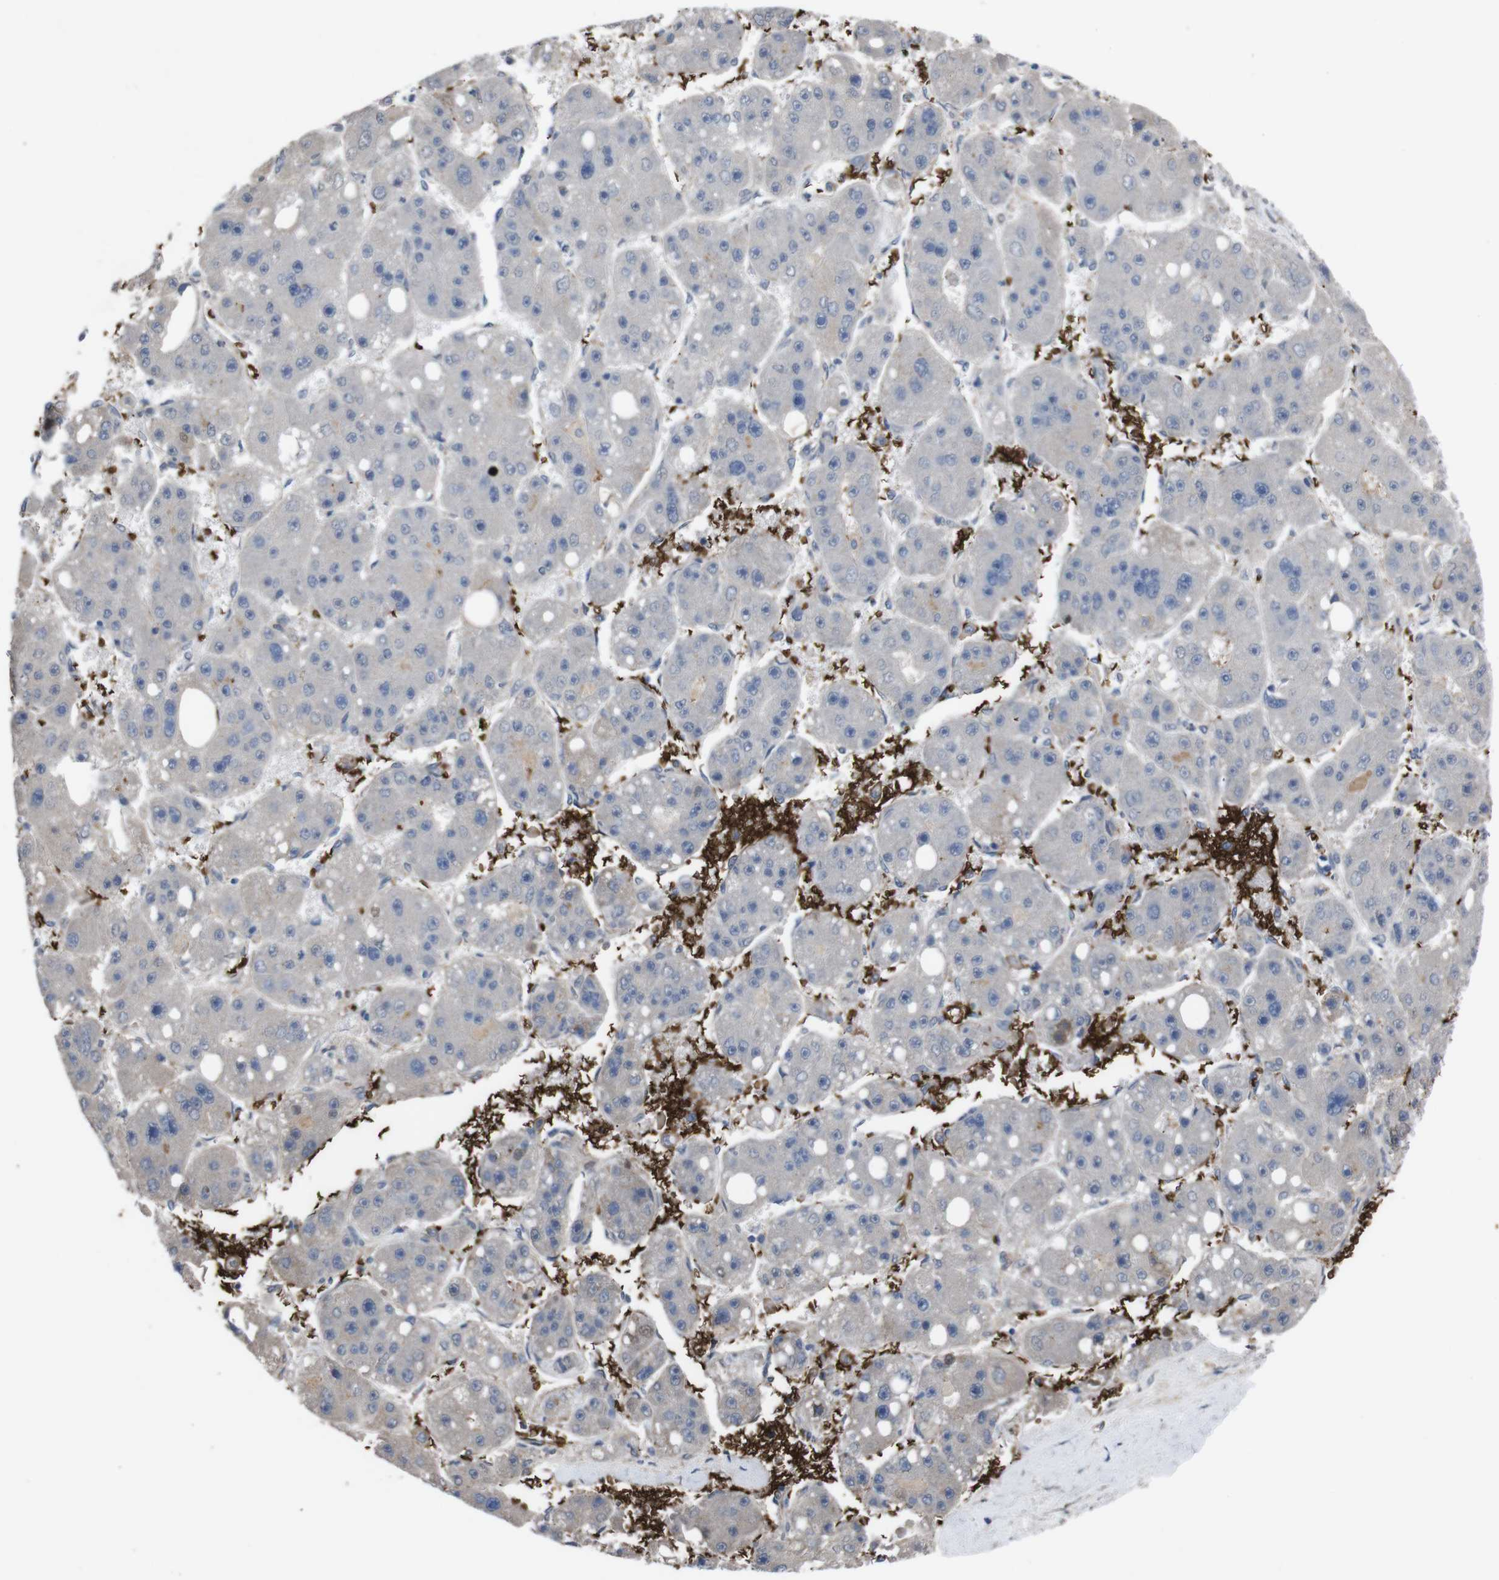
{"staining": {"intensity": "weak", "quantity": "<25%", "location": "cytoplasmic/membranous,nuclear"}, "tissue": "liver cancer", "cell_type": "Tumor cells", "image_type": "cancer", "snomed": [{"axis": "morphology", "description": "Carcinoma, Hepatocellular, NOS"}, {"axis": "topography", "description": "Liver"}], "caption": "Liver cancer was stained to show a protein in brown. There is no significant staining in tumor cells. (DAB immunohistochemistry, high magnification).", "gene": "SPTB", "patient": {"sex": "female", "age": 61}}